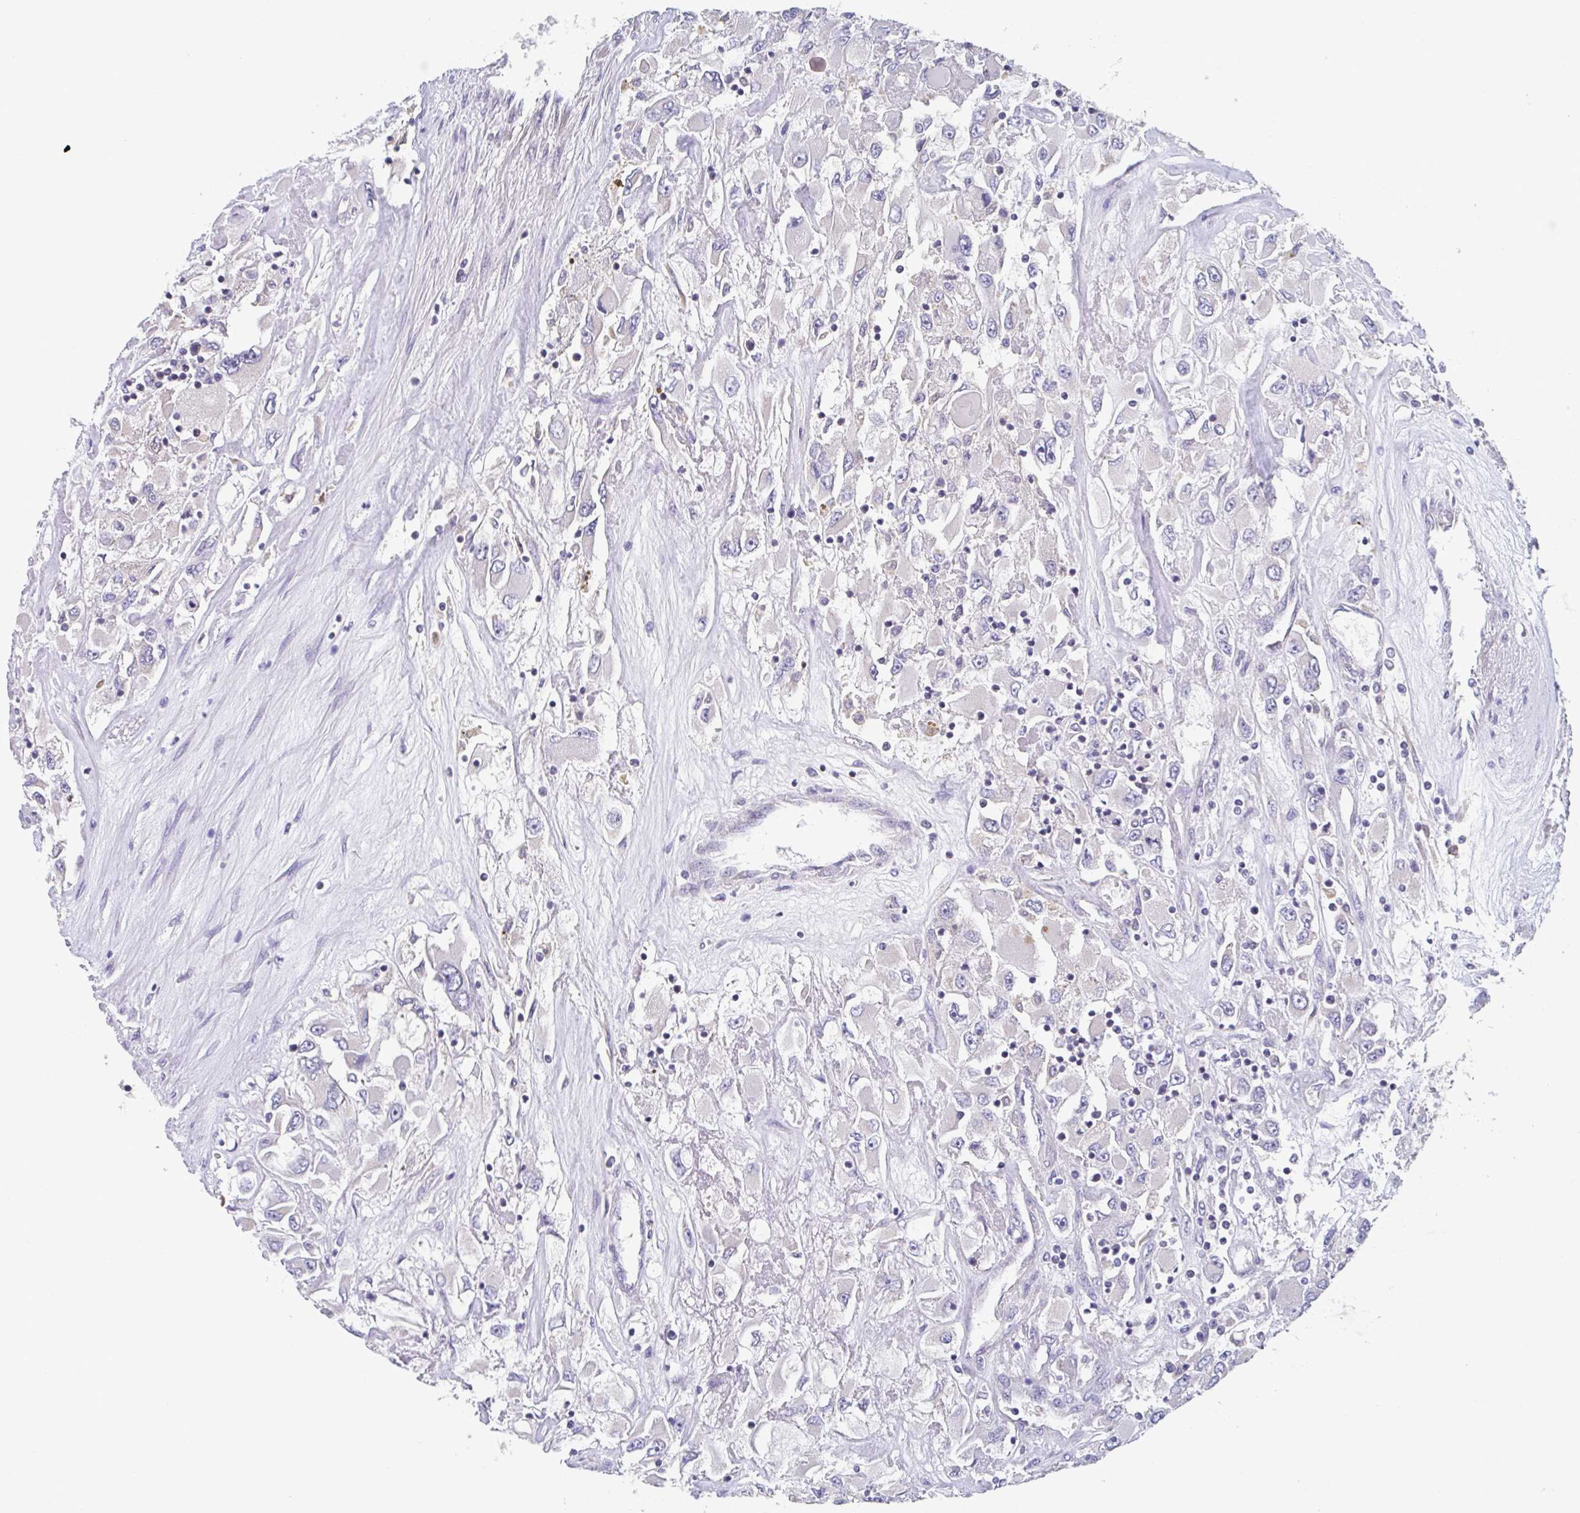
{"staining": {"intensity": "negative", "quantity": "none", "location": "none"}, "tissue": "renal cancer", "cell_type": "Tumor cells", "image_type": "cancer", "snomed": [{"axis": "morphology", "description": "Adenocarcinoma, NOS"}, {"axis": "topography", "description": "Kidney"}], "caption": "IHC micrograph of neoplastic tissue: human adenocarcinoma (renal) stained with DAB (3,3'-diaminobenzidine) displays no significant protein staining in tumor cells.", "gene": "LRRC58", "patient": {"sex": "female", "age": 52}}